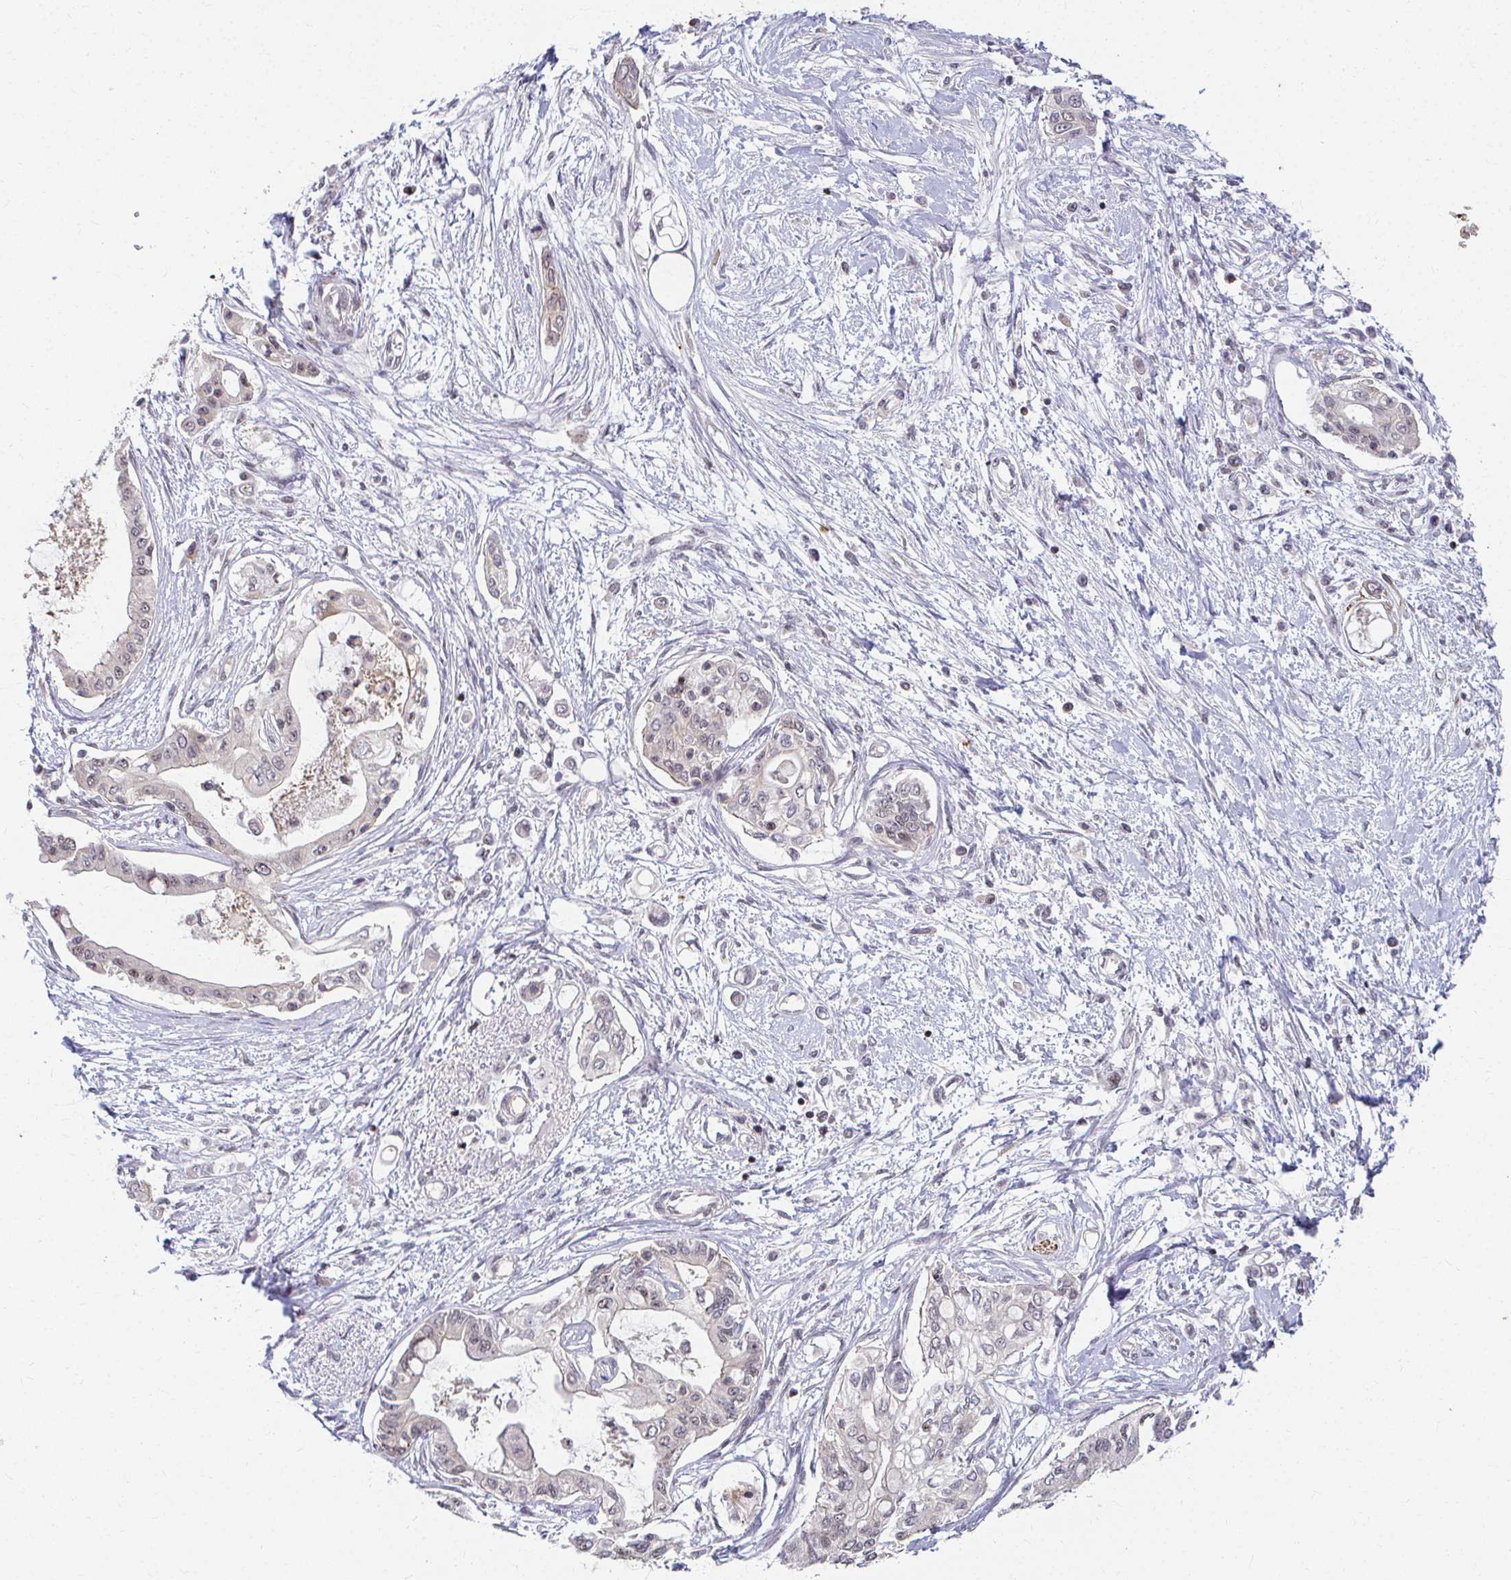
{"staining": {"intensity": "negative", "quantity": "none", "location": "none"}, "tissue": "pancreatic cancer", "cell_type": "Tumor cells", "image_type": "cancer", "snomed": [{"axis": "morphology", "description": "Adenocarcinoma, NOS"}, {"axis": "topography", "description": "Pancreas"}], "caption": "Immunohistochemistry (IHC) micrograph of human pancreatic adenocarcinoma stained for a protein (brown), which reveals no staining in tumor cells. (DAB immunohistochemistry, high magnification).", "gene": "ANK3", "patient": {"sex": "female", "age": 77}}